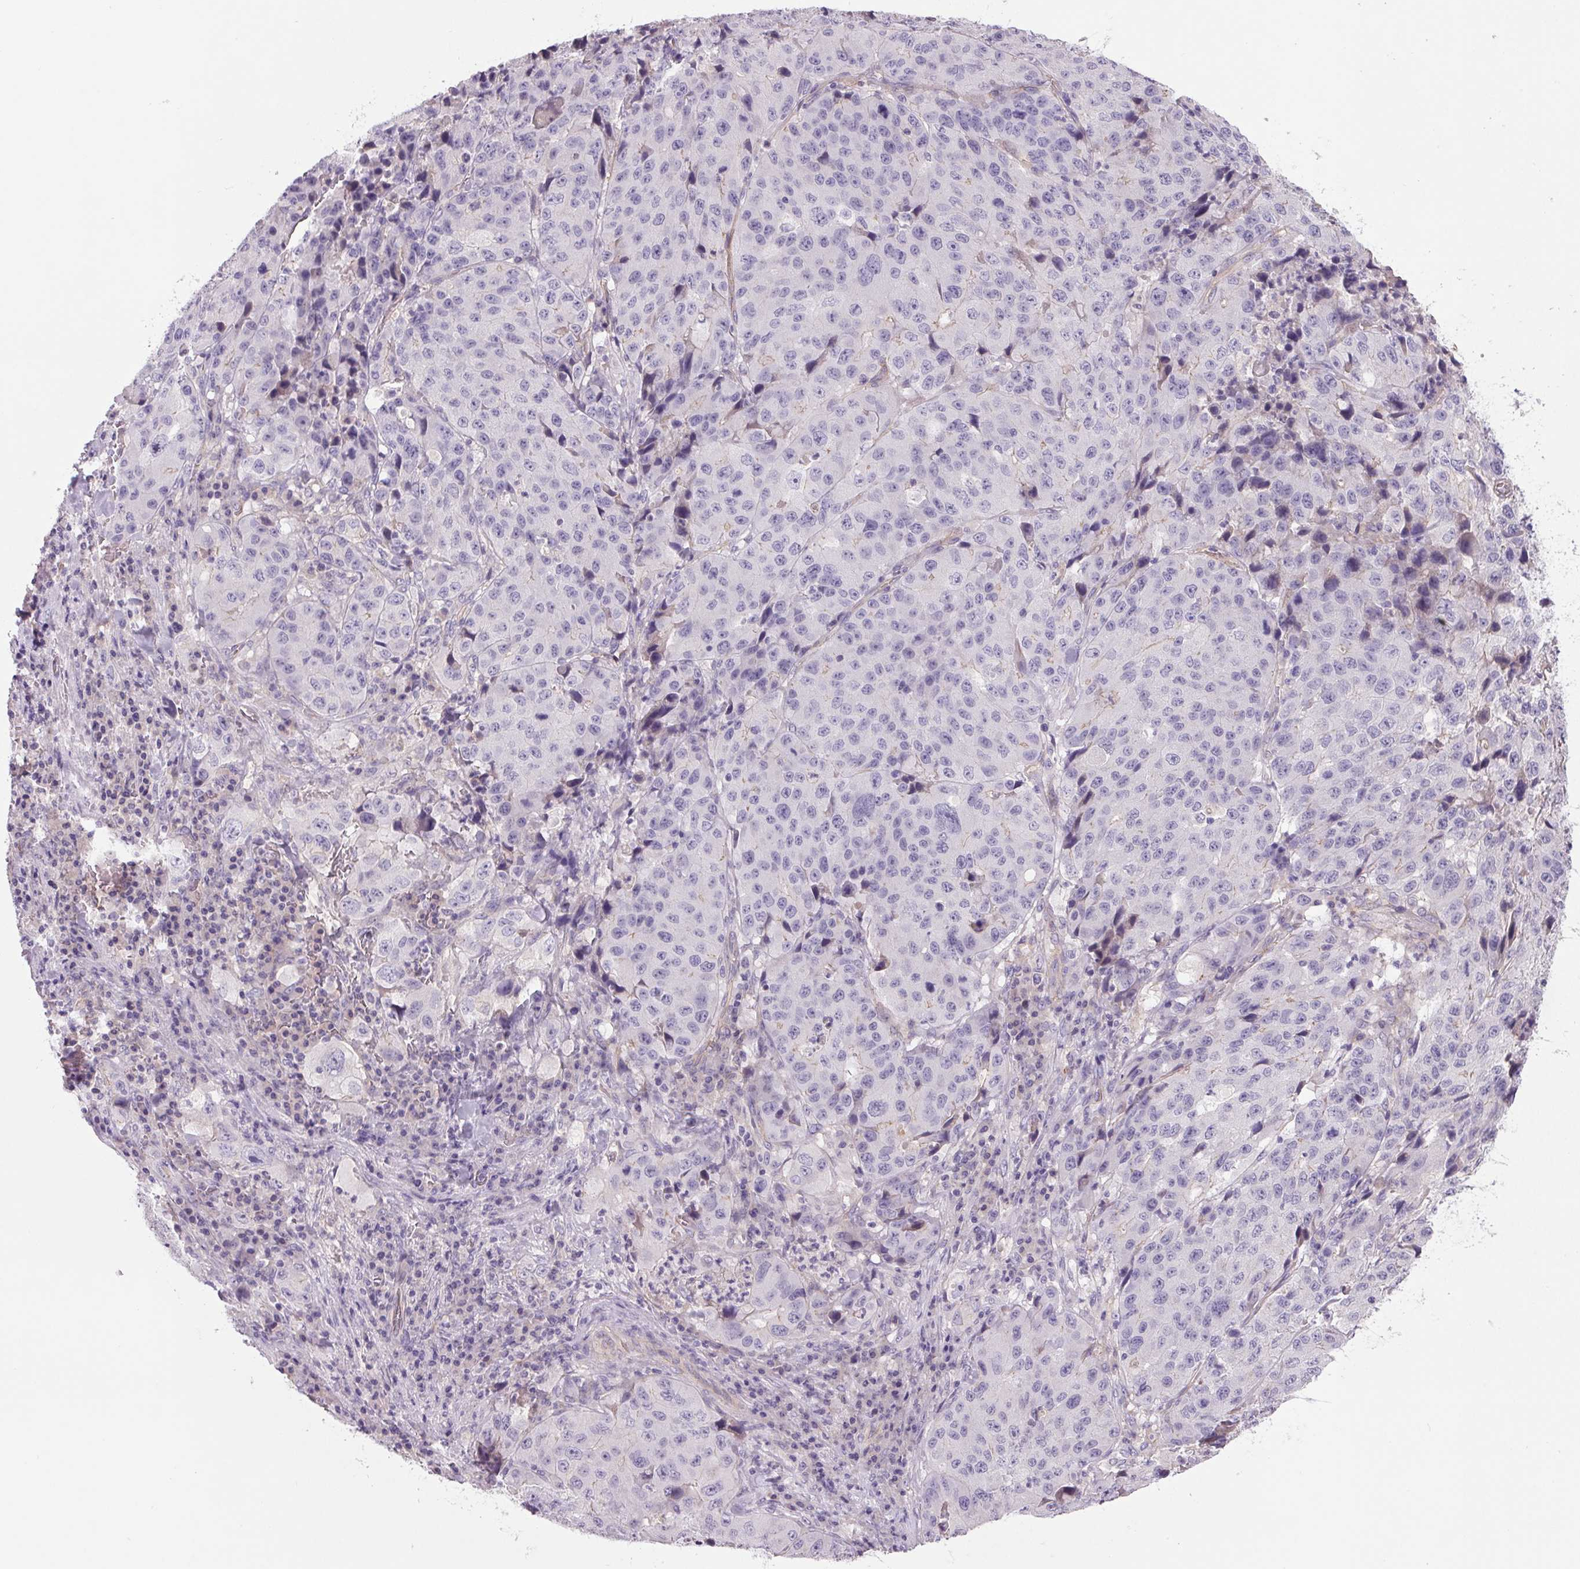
{"staining": {"intensity": "negative", "quantity": "none", "location": "none"}, "tissue": "stomach cancer", "cell_type": "Tumor cells", "image_type": "cancer", "snomed": [{"axis": "morphology", "description": "Adenocarcinoma, NOS"}, {"axis": "topography", "description": "Stomach"}], "caption": "Immunohistochemistry image of neoplastic tissue: human stomach adenocarcinoma stained with DAB (3,3'-diaminobenzidine) demonstrates no significant protein staining in tumor cells. The staining is performed using DAB (3,3'-diaminobenzidine) brown chromogen with nuclei counter-stained in using hematoxylin.", "gene": "APOC4", "patient": {"sex": "male", "age": 71}}